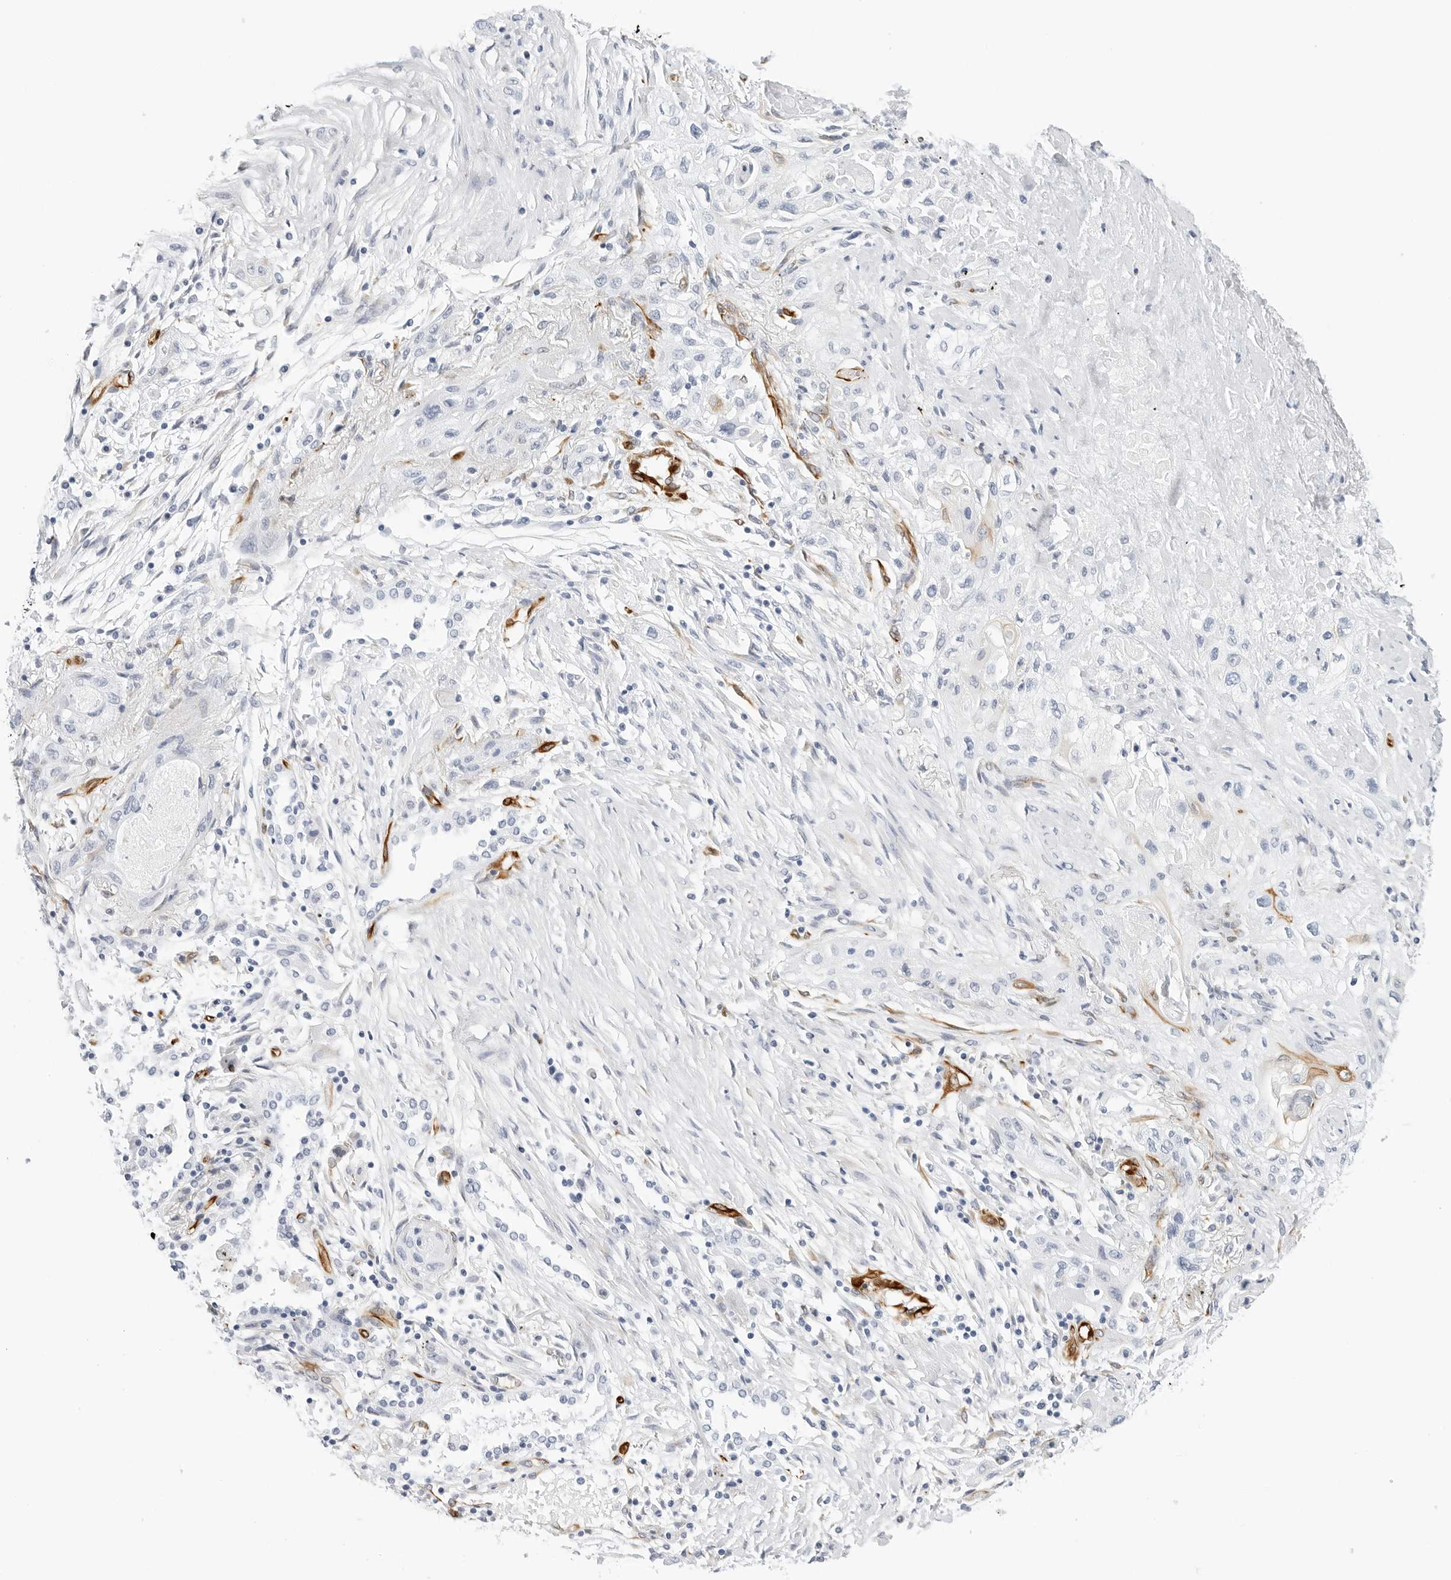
{"staining": {"intensity": "negative", "quantity": "none", "location": "none"}, "tissue": "lung cancer", "cell_type": "Tumor cells", "image_type": "cancer", "snomed": [{"axis": "morphology", "description": "Squamous cell carcinoma, NOS"}, {"axis": "topography", "description": "Lung"}], "caption": "There is no significant staining in tumor cells of lung squamous cell carcinoma.", "gene": "NES", "patient": {"sex": "female", "age": 47}}